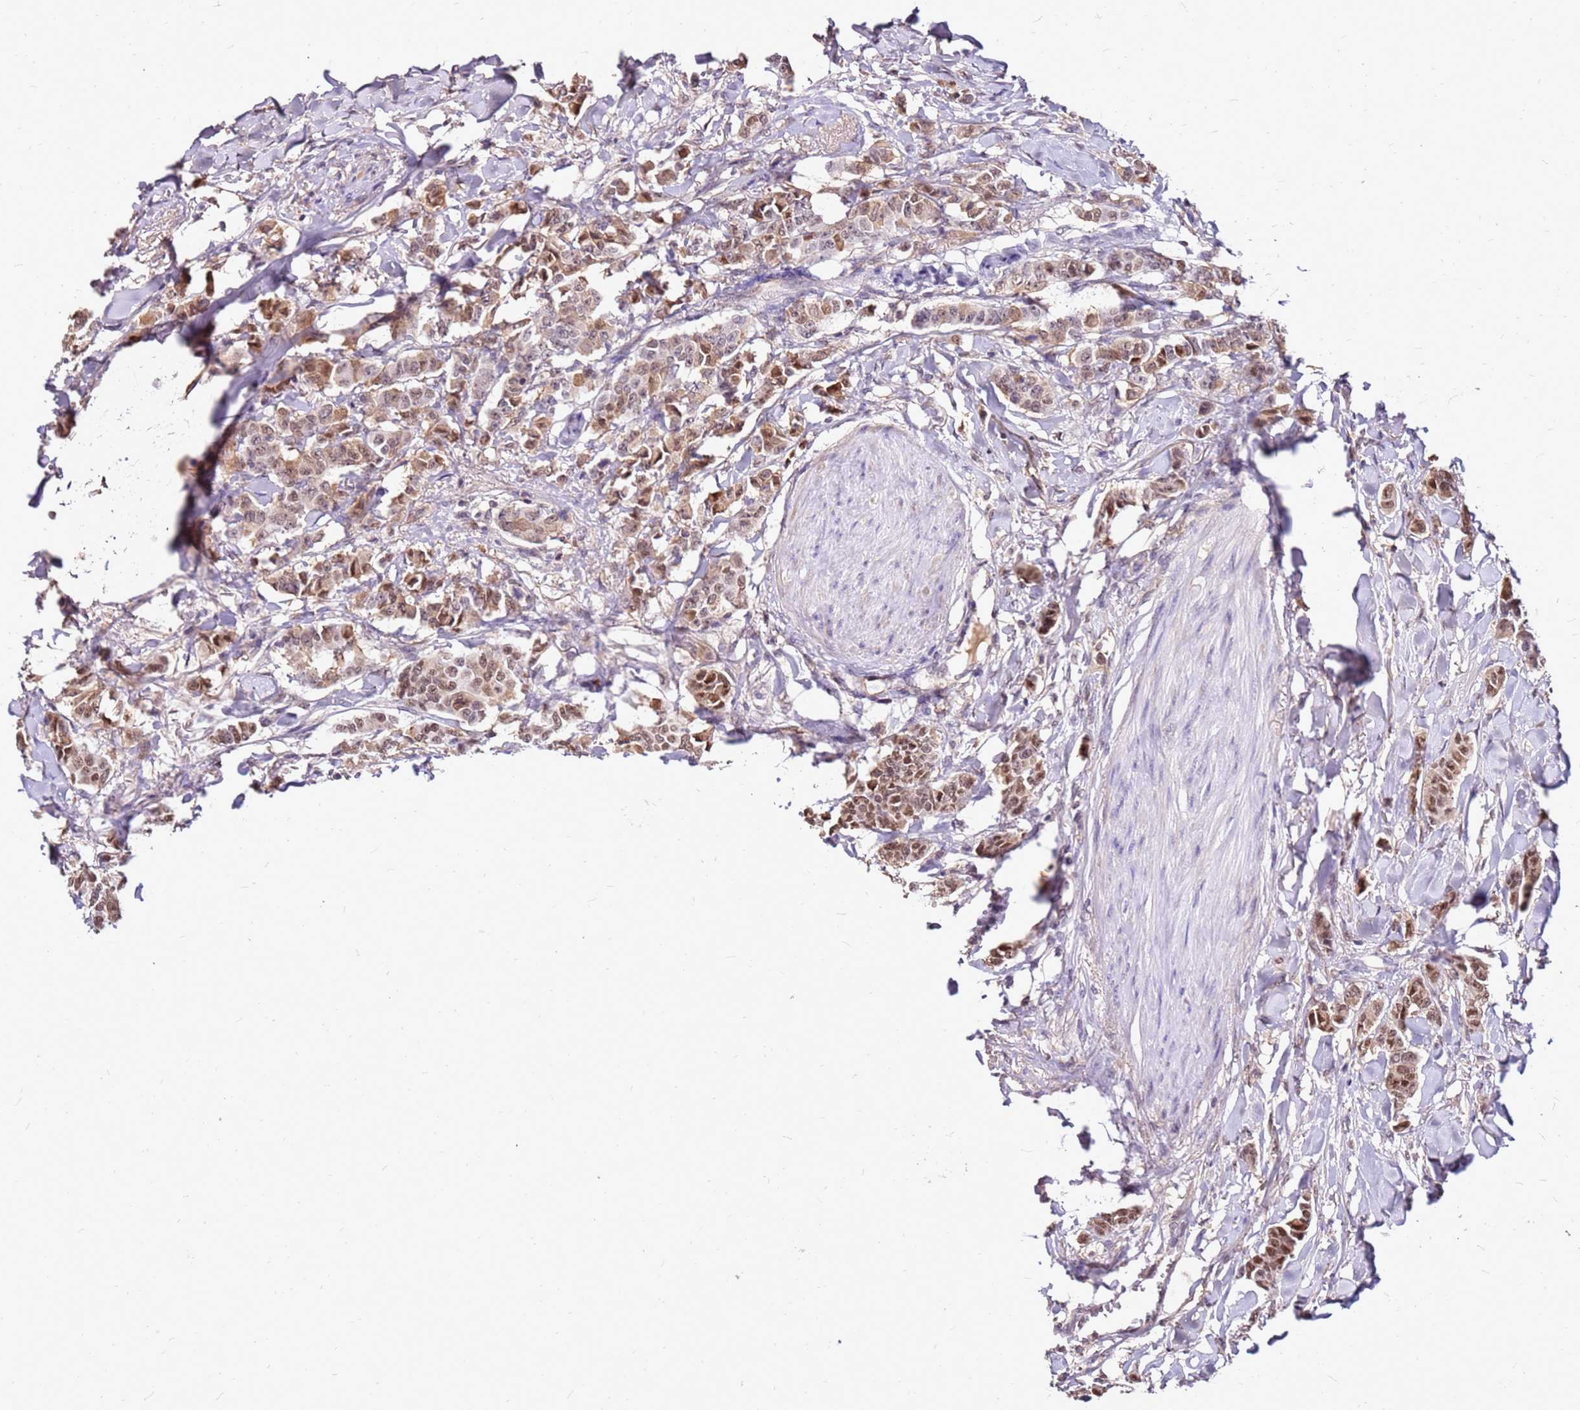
{"staining": {"intensity": "moderate", "quantity": ">75%", "location": "cytoplasmic/membranous,nuclear"}, "tissue": "breast cancer", "cell_type": "Tumor cells", "image_type": "cancer", "snomed": [{"axis": "morphology", "description": "Duct carcinoma"}, {"axis": "topography", "description": "Breast"}], "caption": "Approximately >75% of tumor cells in human breast cancer reveal moderate cytoplasmic/membranous and nuclear protein positivity as visualized by brown immunohistochemical staining.", "gene": "ALDH1A3", "patient": {"sex": "female", "age": 40}}